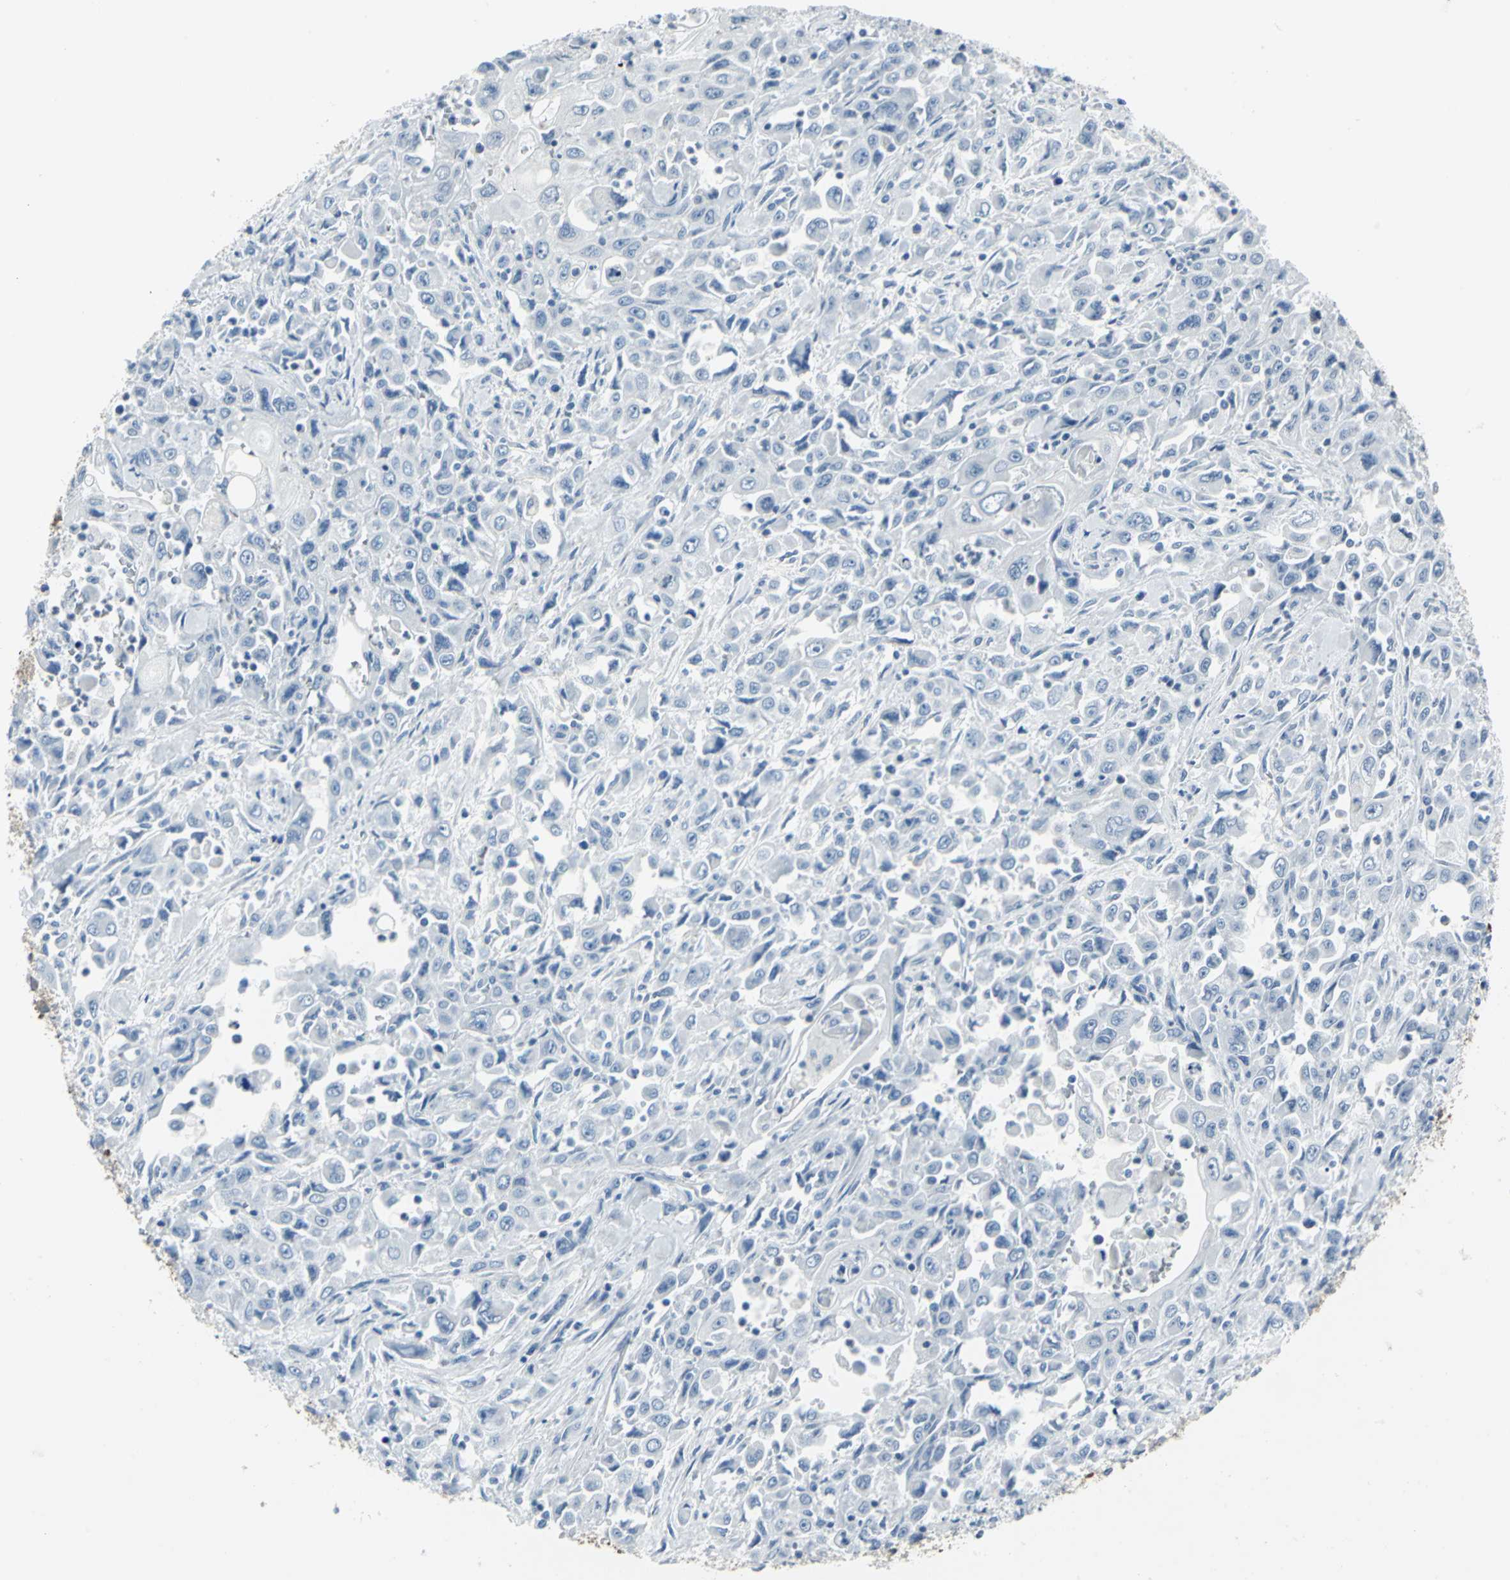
{"staining": {"intensity": "negative", "quantity": "none", "location": "none"}, "tissue": "pancreatic cancer", "cell_type": "Tumor cells", "image_type": "cancer", "snomed": [{"axis": "morphology", "description": "Adenocarcinoma, NOS"}, {"axis": "topography", "description": "Pancreas"}], "caption": "Image shows no protein staining in tumor cells of pancreatic cancer (adenocarcinoma) tissue. (Immunohistochemistry, brightfield microscopy, high magnification).", "gene": "CYB5A", "patient": {"sex": "male", "age": 70}}